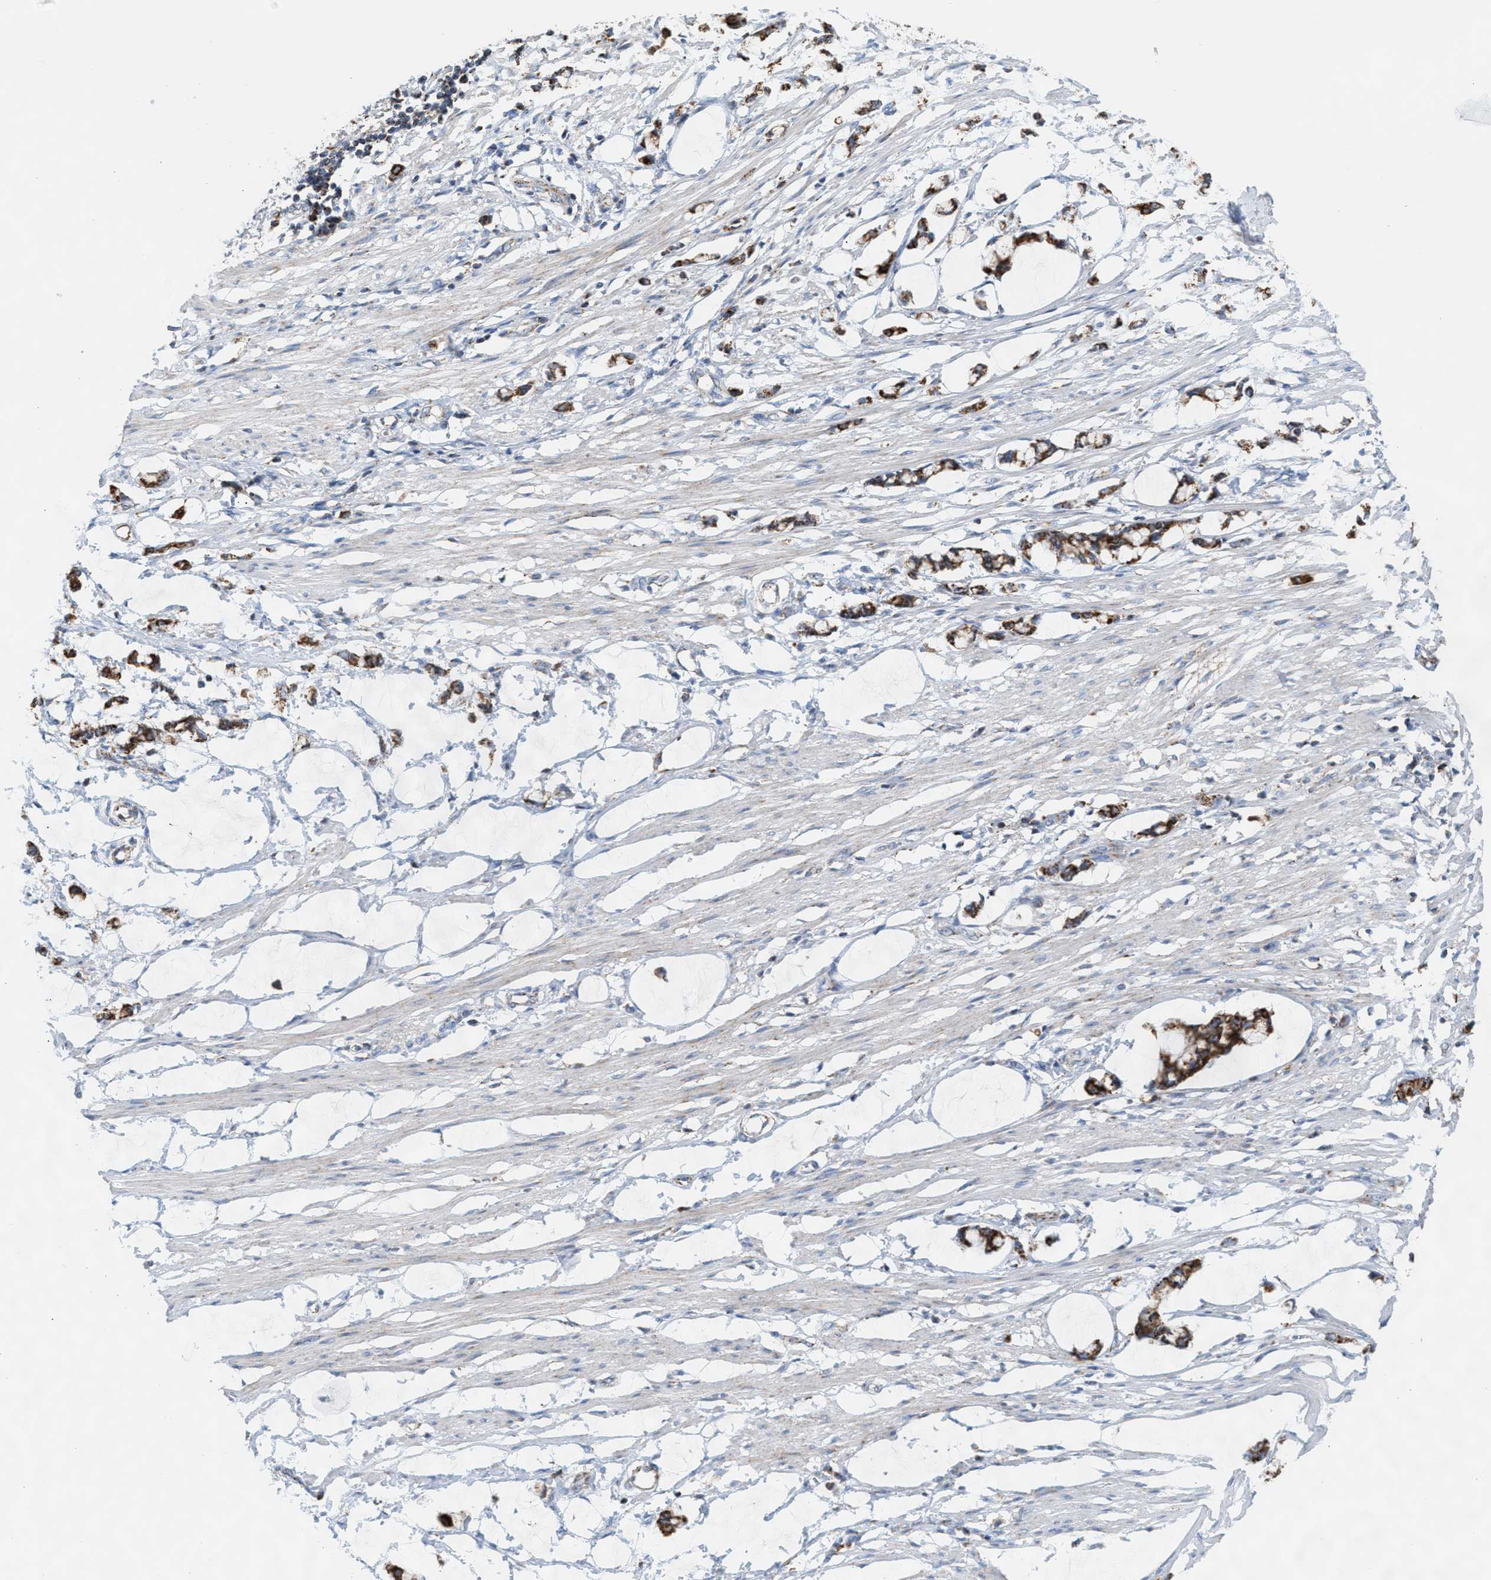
{"staining": {"intensity": "weak", "quantity": "<25%", "location": "cytoplasmic/membranous"}, "tissue": "smooth muscle", "cell_type": "Smooth muscle cells", "image_type": "normal", "snomed": [{"axis": "morphology", "description": "Normal tissue, NOS"}, {"axis": "morphology", "description": "Adenocarcinoma, NOS"}, {"axis": "topography", "description": "Smooth muscle"}, {"axis": "topography", "description": "Colon"}], "caption": "Protein analysis of unremarkable smooth muscle displays no significant expression in smooth muscle cells. (DAB (3,3'-diaminobenzidine) immunohistochemistry visualized using brightfield microscopy, high magnification).", "gene": "PMPCA", "patient": {"sex": "male", "age": 14}}